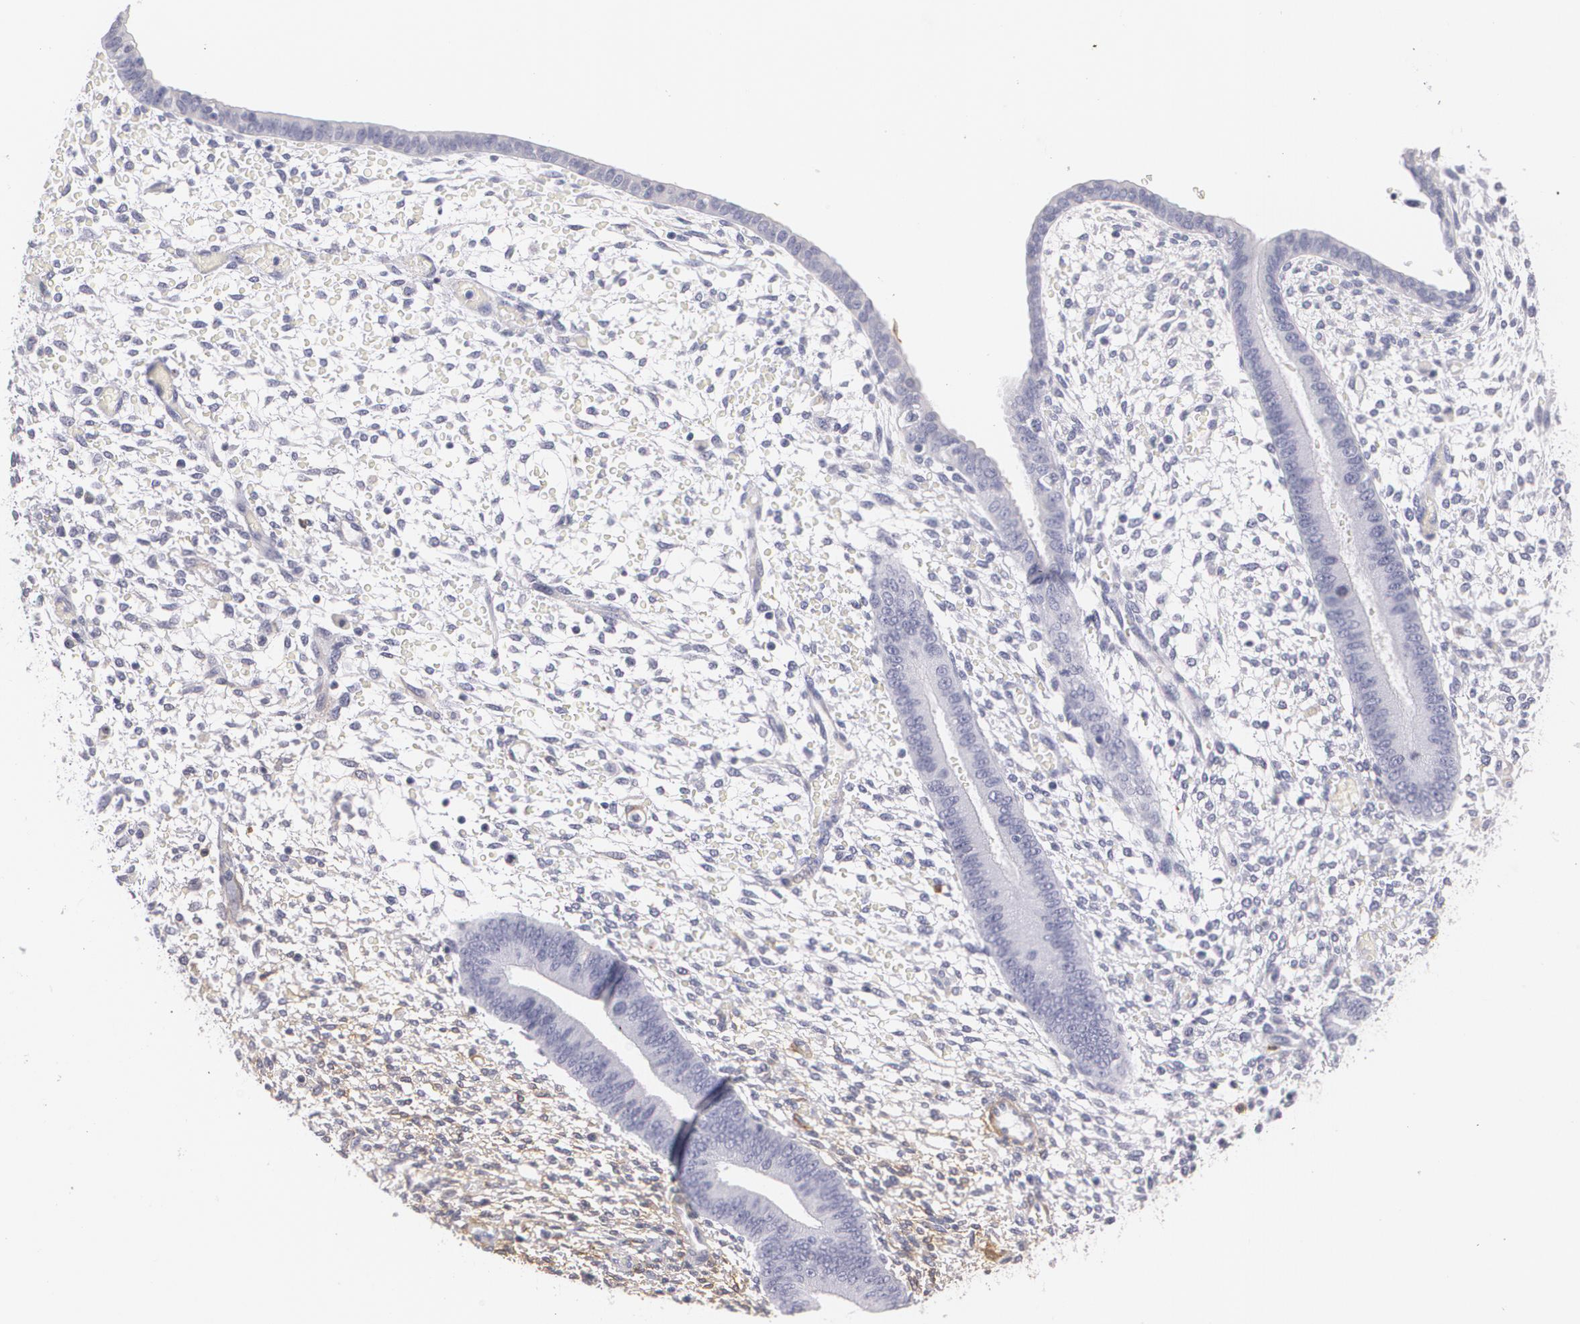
{"staining": {"intensity": "negative", "quantity": "none", "location": "none"}, "tissue": "endometrium", "cell_type": "Cells in endometrial stroma", "image_type": "normal", "snomed": [{"axis": "morphology", "description": "Normal tissue, NOS"}, {"axis": "topography", "description": "Endometrium"}], "caption": "Endometrium was stained to show a protein in brown. There is no significant staining in cells in endometrial stroma. (IHC, brightfield microscopy, high magnification).", "gene": "NGFR", "patient": {"sex": "female", "age": 42}}